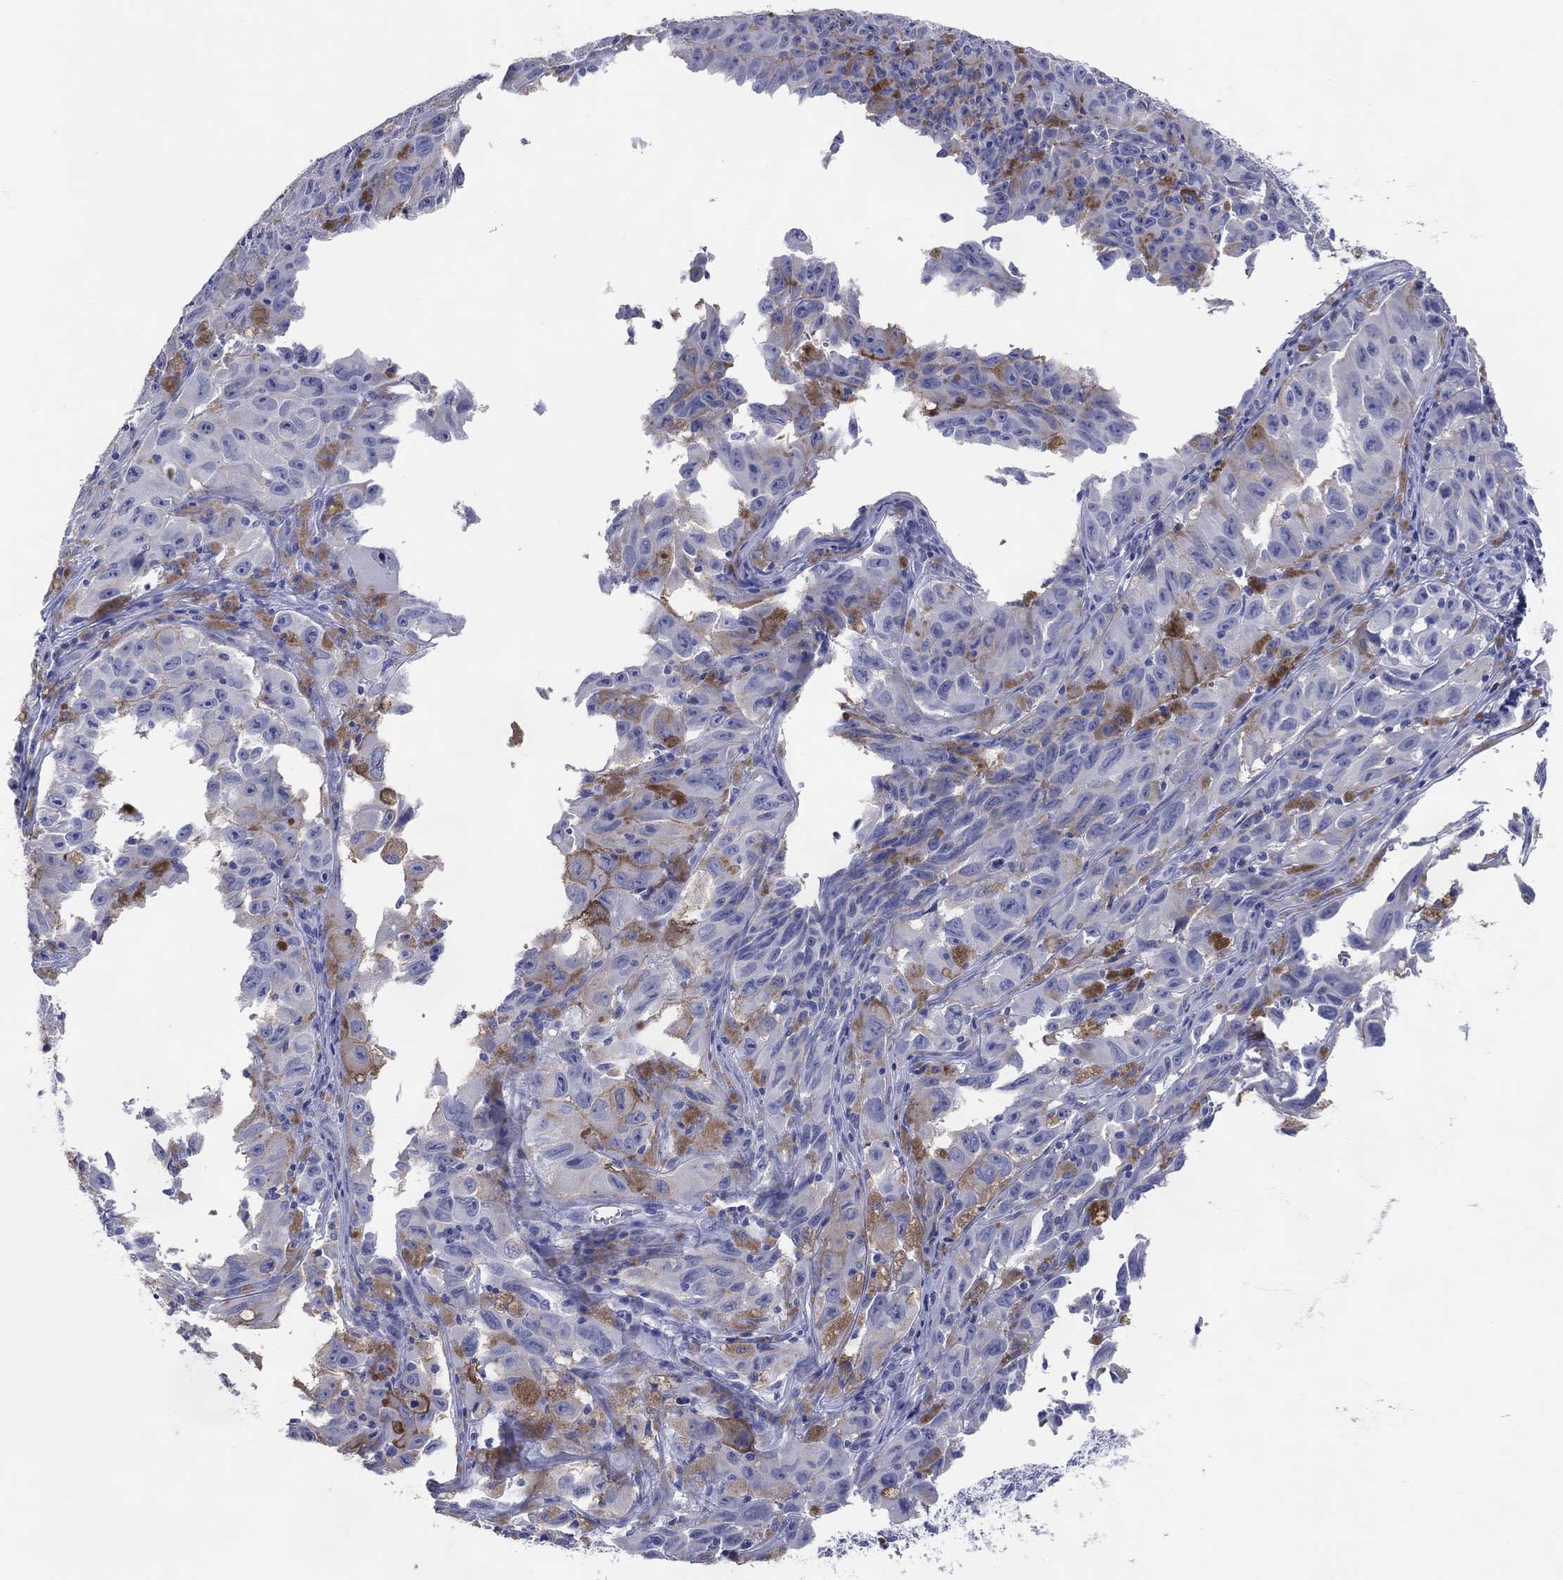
{"staining": {"intensity": "strong", "quantity": "<25%", "location": "cytoplasmic/membranous"}, "tissue": "melanoma", "cell_type": "Tumor cells", "image_type": "cancer", "snomed": [{"axis": "morphology", "description": "Malignant melanoma, NOS"}, {"axis": "topography", "description": "Vulva, labia, clitoris and Bartholin´s gland, NO"}], "caption": "An immunohistochemistry histopathology image of neoplastic tissue is shown. Protein staining in brown highlights strong cytoplasmic/membranous positivity in malignant melanoma within tumor cells. (brown staining indicates protein expression, while blue staining denotes nuclei).", "gene": "DNAH6", "patient": {"sex": "female", "age": 75}}